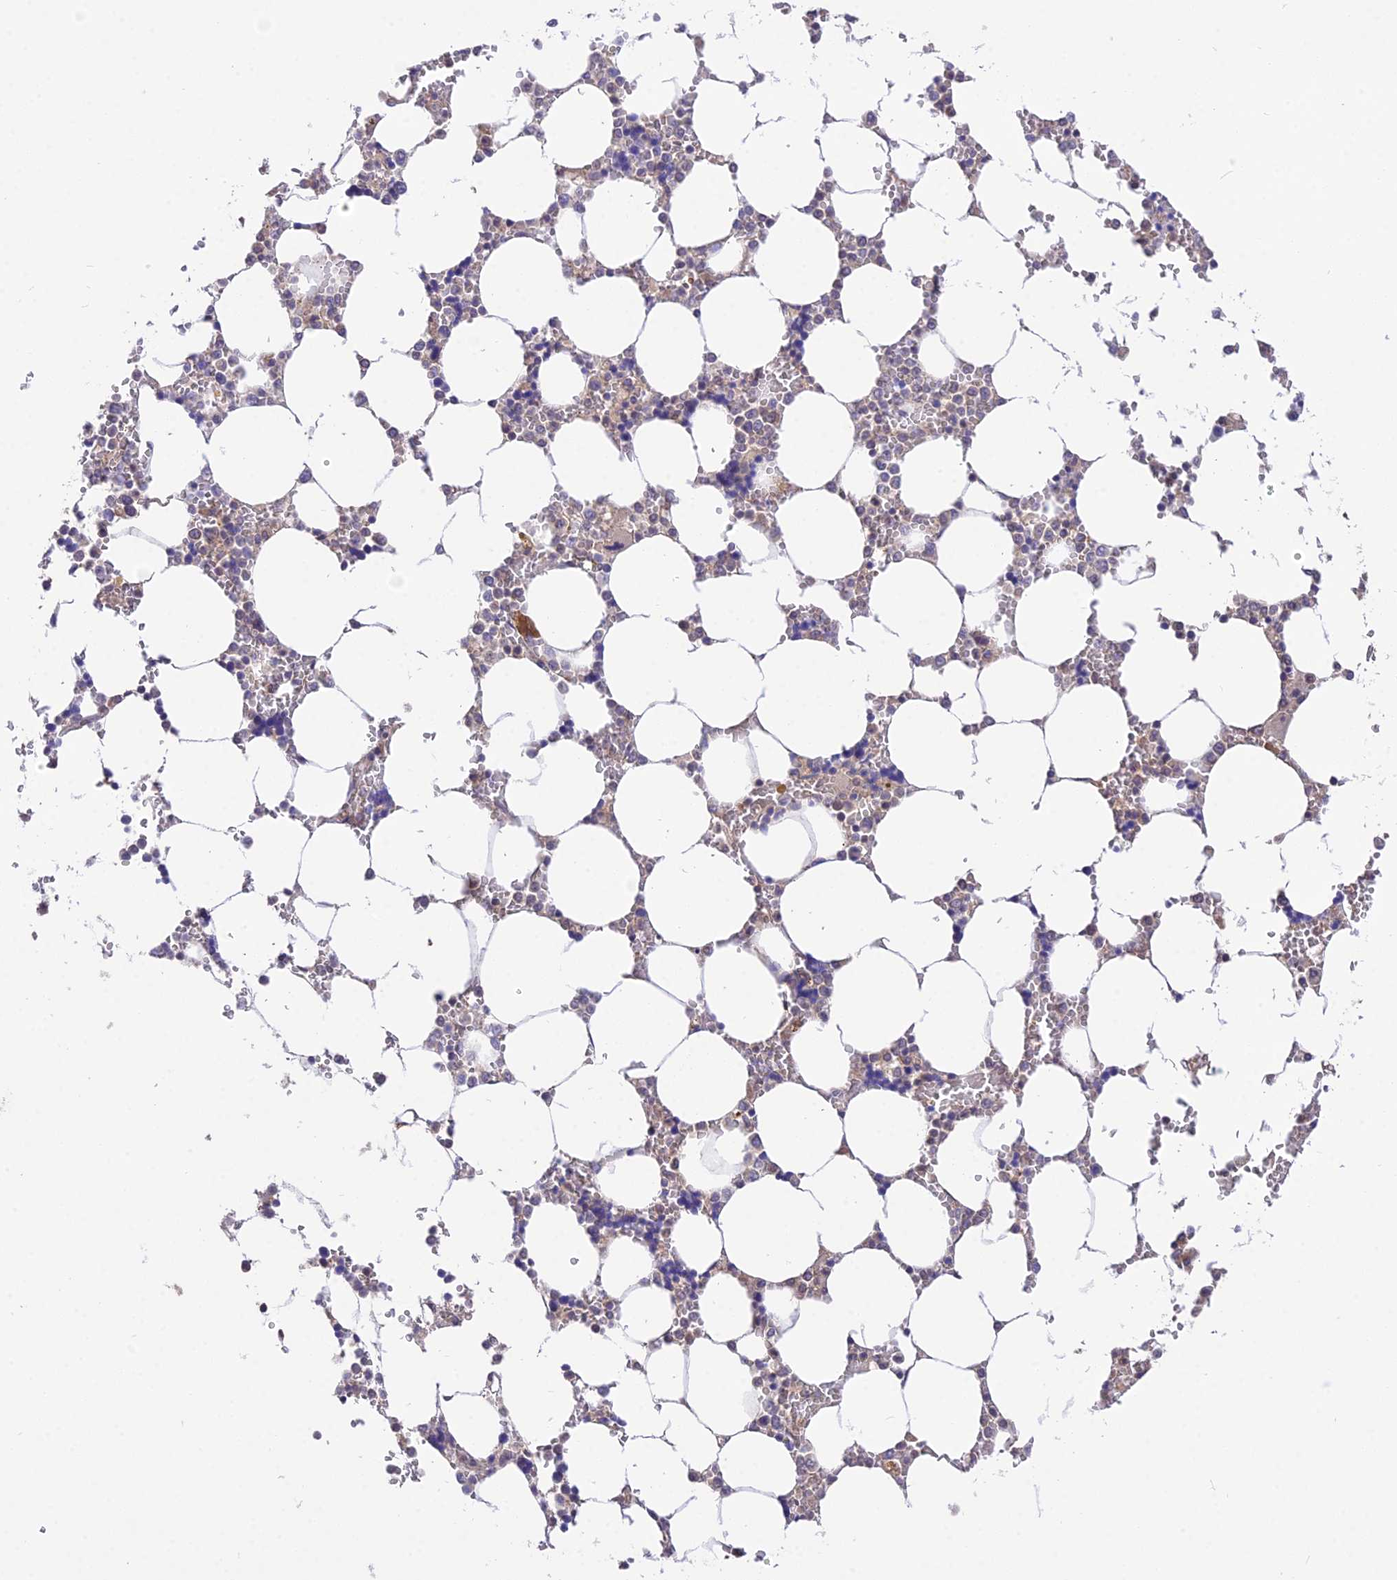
{"staining": {"intensity": "weak", "quantity": "<25%", "location": "cytoplasmic/membranous"}, "tissue": "bone marrow", "cell_type": "Hematopoietic cells", "image_type": "normal", "snomed": [{"axis": "morphology", "description": "Normal tissue, NOS"}, {"axis": "topography", "description": "Bone marrow"}], "caption": "This is an immunohistochemistry histopathology image of benign human bone marrow. There is no staining in hematopoietic cells.", "gene": "PGK1", "patient": {"sex": "male", "age": 64}}